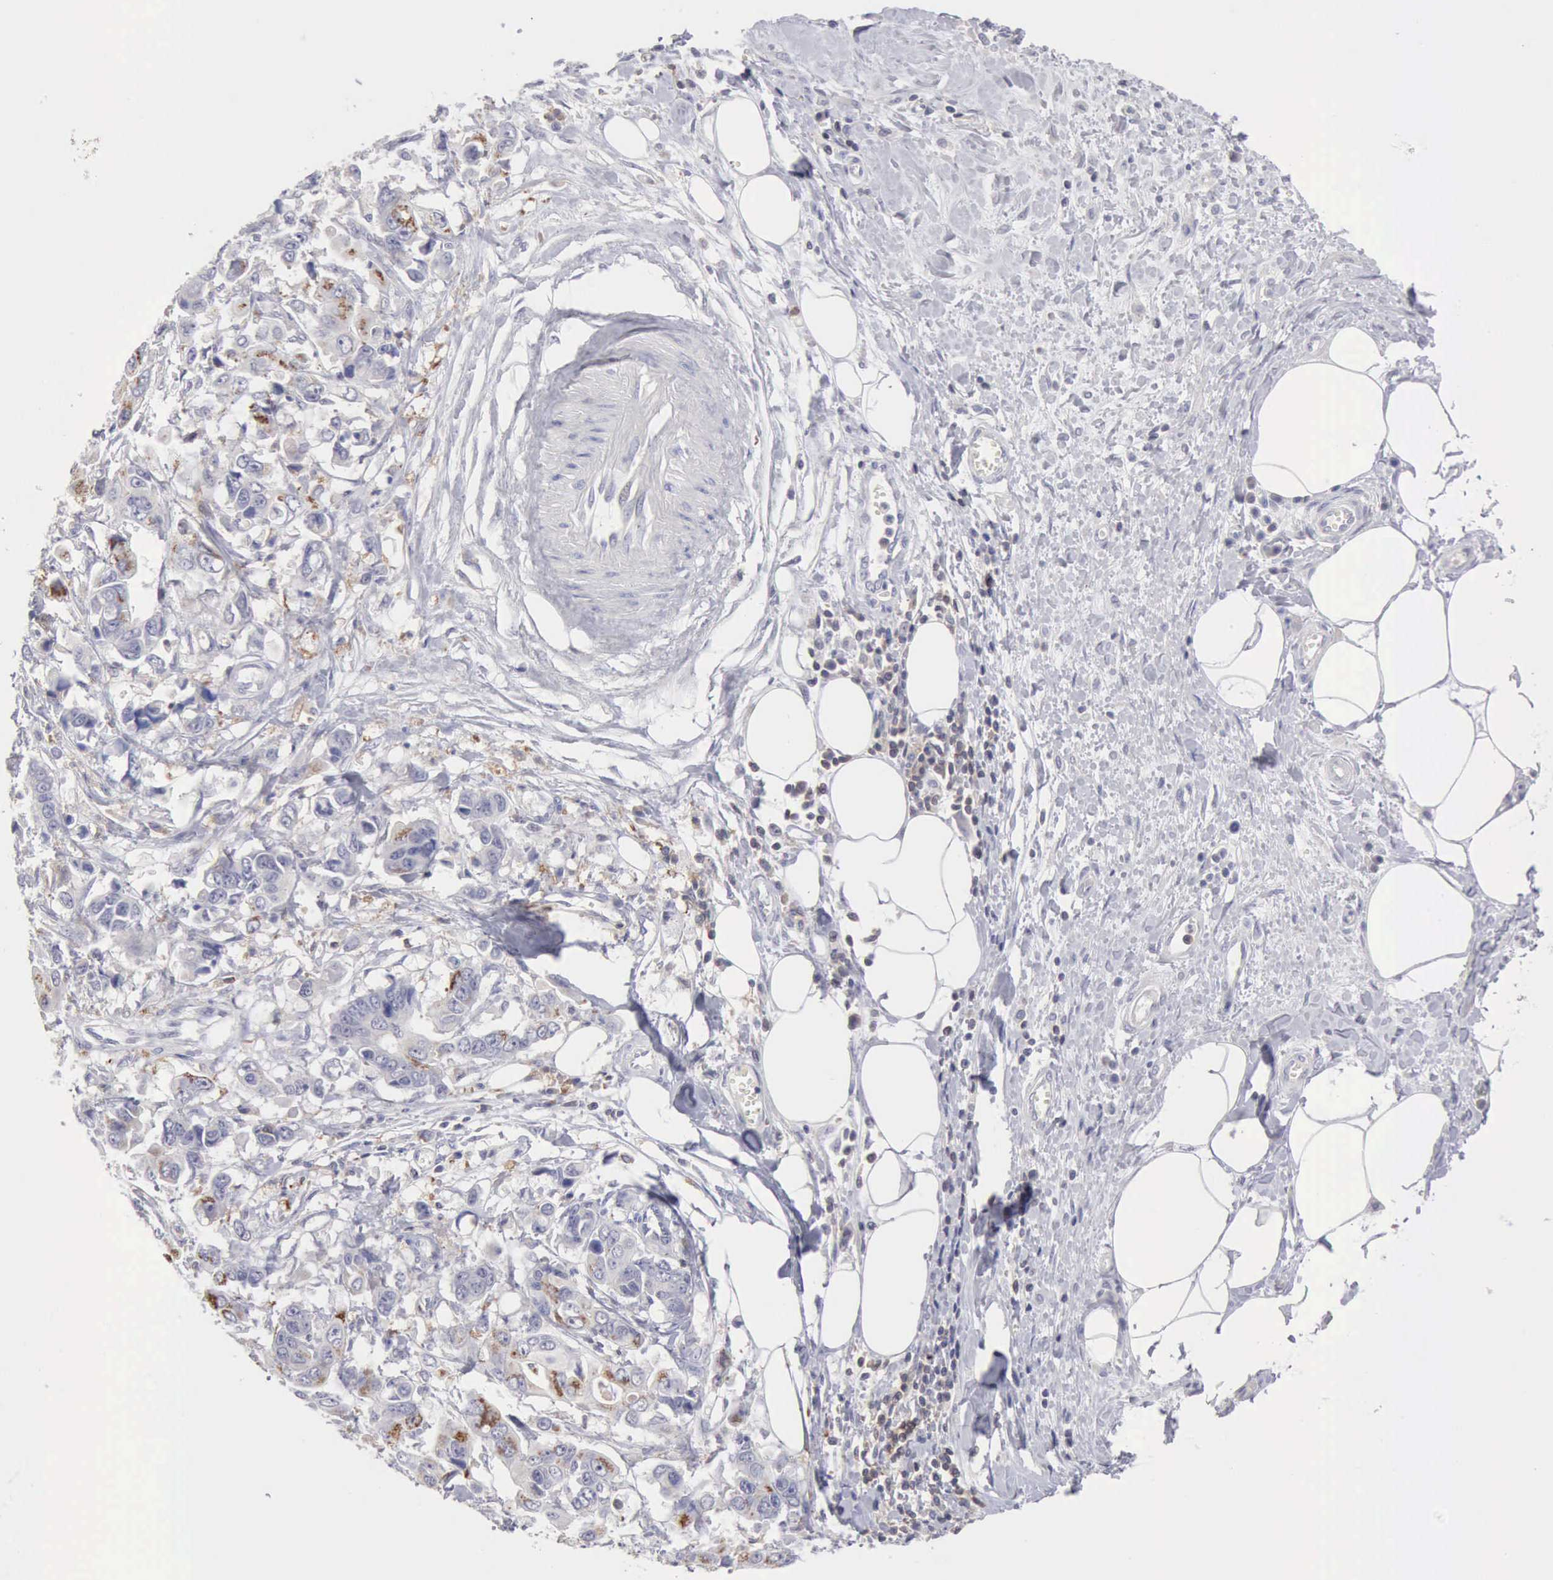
{"staining": {"intensity": "weak", "quantity": "<25%", "location": "cytoplasmic/membranous"}, "tissue": "stomach cancer", "cell_type": "Tumor cells", "image_type": "cancer", "snomed": [{"axis": "morphology", "description": "Adenocarcinoma, NOS"}, {"axis": "topography", "description": "Stomach, upper"}], "caption": "Stomach cancer (adenocarcinoma) was stained to show a protein in brown. There is no significant staining in tumor cells.", "gene": "SASH3", "patient": {"sex": "male", "age": 80}}